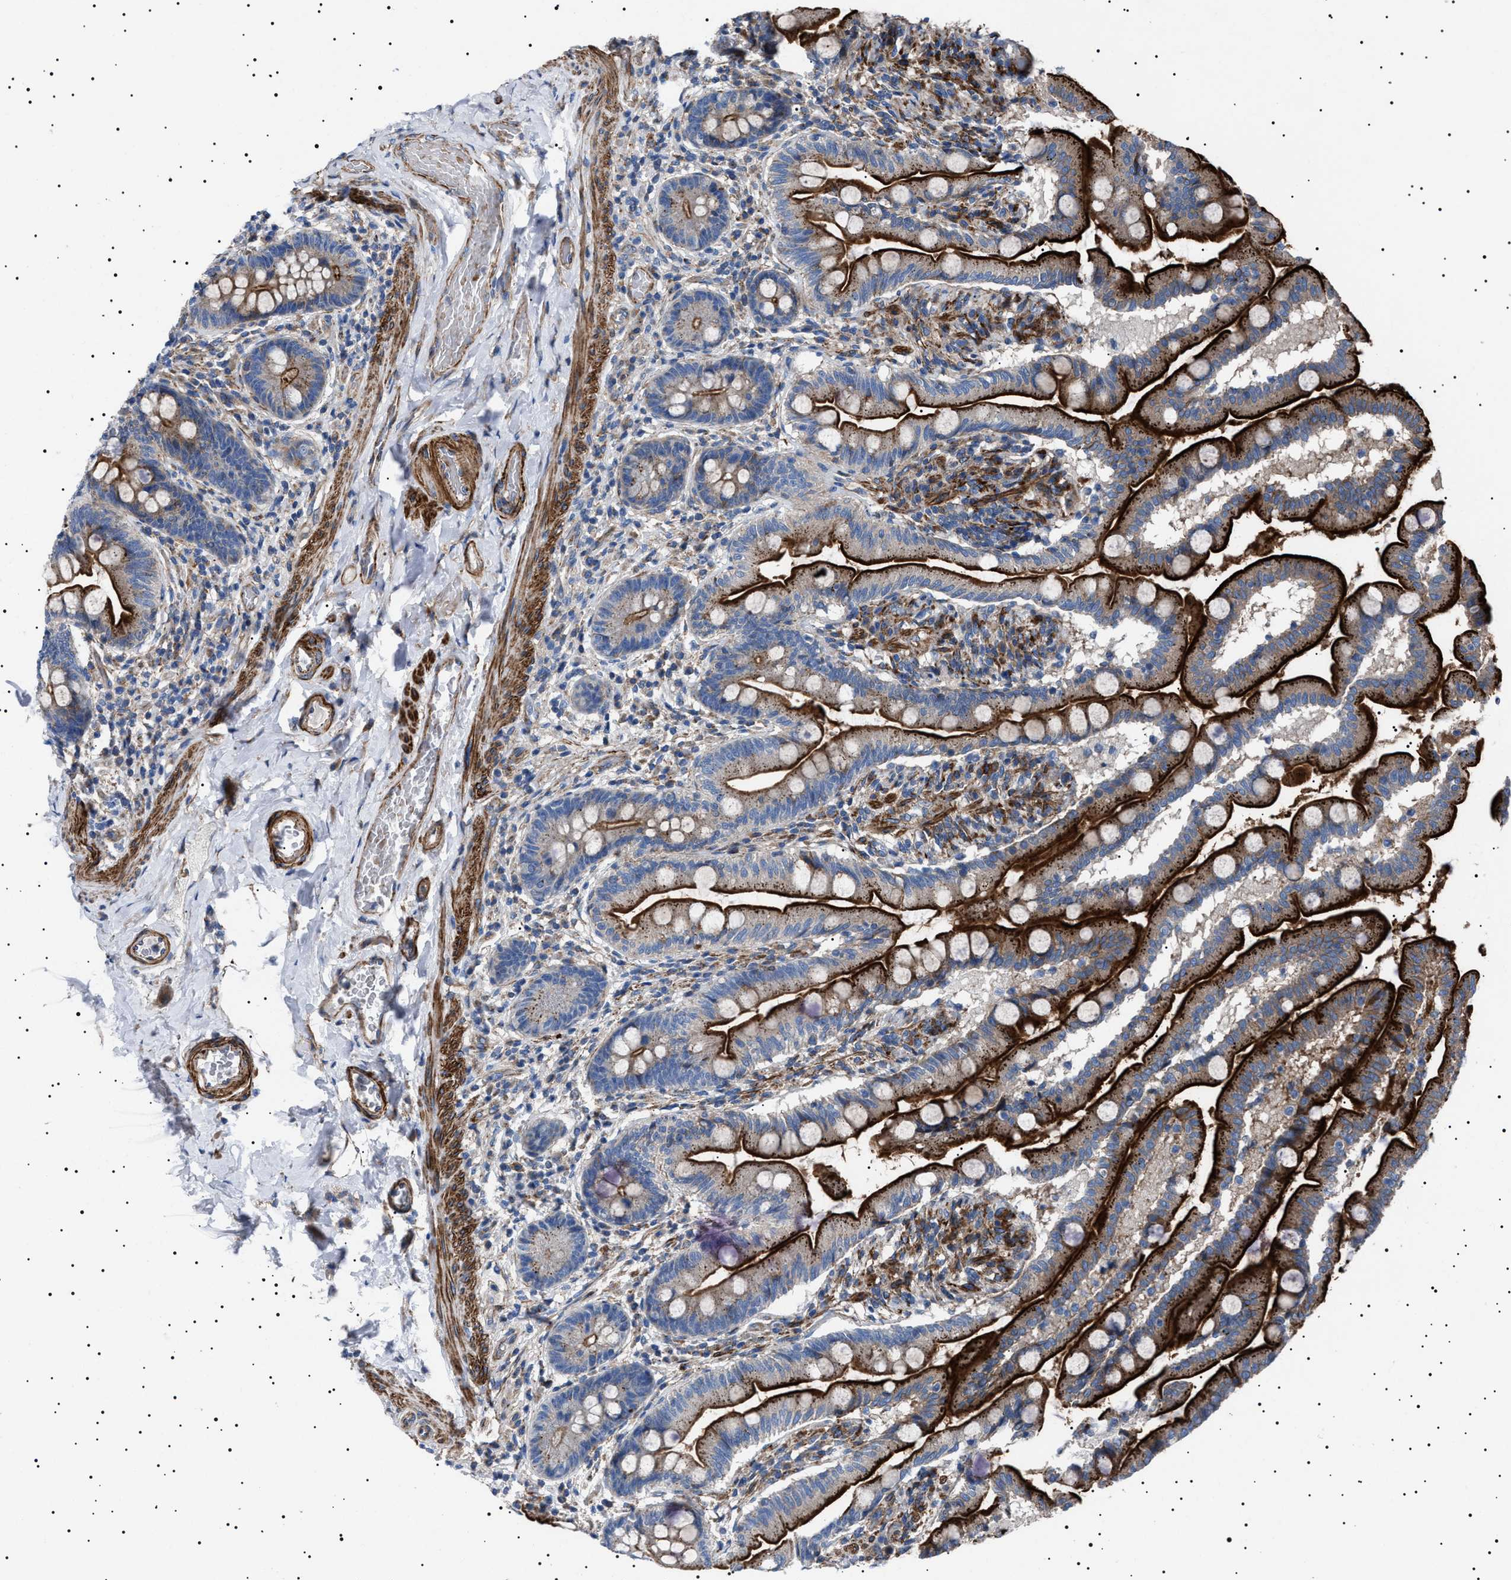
{"staining": {"intensity": "strong", "quantity": "25%-75%", "location": "cytoplasmic/membranous"}, "tissue": "small intestine", "cell_type": "Glandular cells", "image_type": "normal", "snomed": [{"axis": "morphology", "description": "Normal tissue, NOS"}, {"axis": "topography", "description": "Small intestine"}], "caption": "Immunohistochemistry (IHC) photomicrograph of benign small intestine: small intestine stained using immunohistochemistry (IHC) reveals high levels of strong protein expression localized specifically in the cytoplasmic/membranous of glandular cells, appearing as a cytoplasmic/membranous brown color.", "gene": "NEU1", "patient": {"sex": "female", "age": 56}}